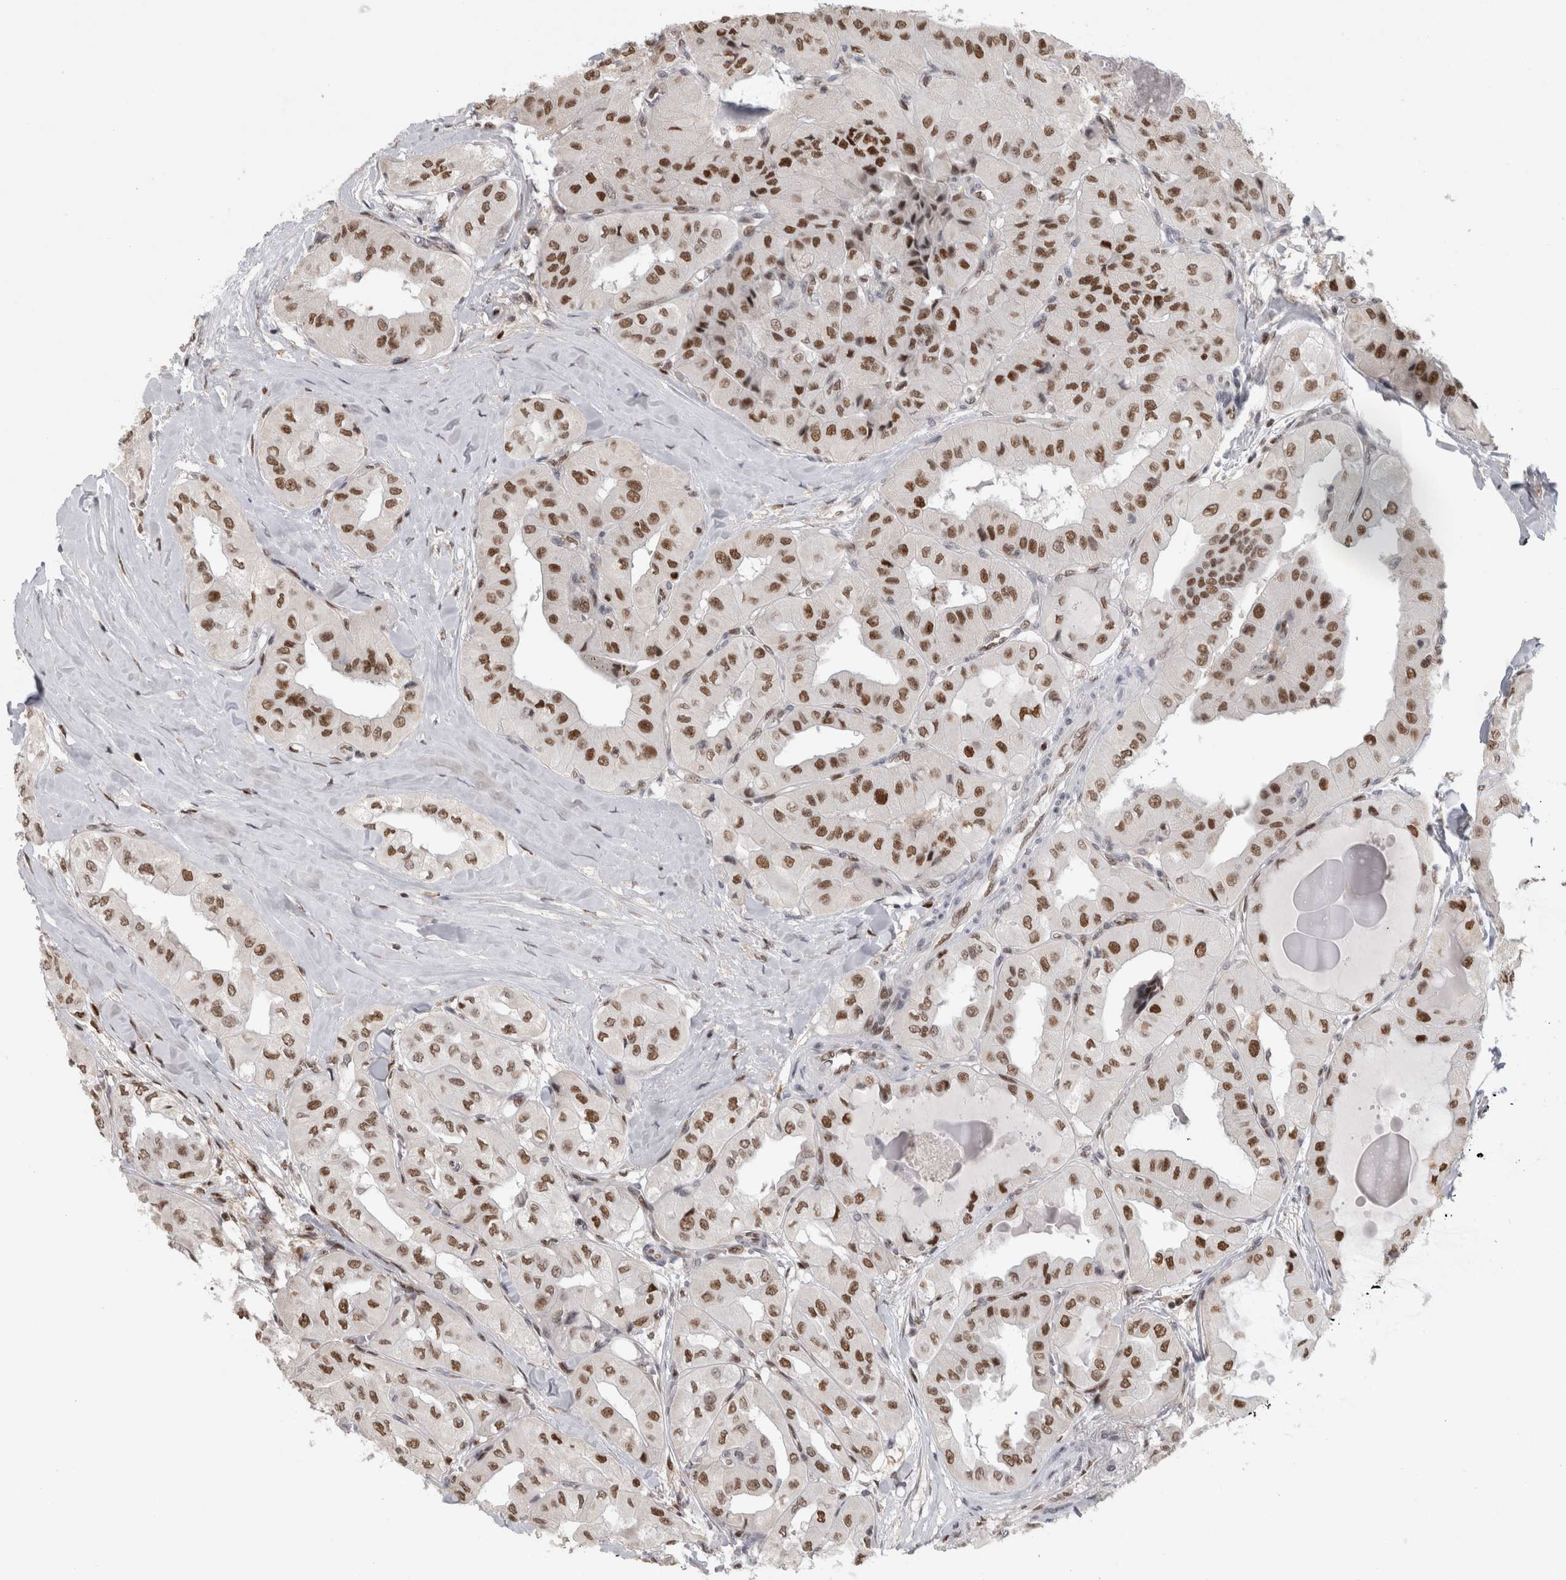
{"staining": {"intensity": "strong", "quantity": ">75%", "location": "nuclear"}, "tissue": "thyroid cancer", "cell_type": "Tumor cells", "image_type": "cancer", "snomed": [{"axis": "morphology", "description": "Papillary adenocarcinoma, NOS"}, {"axis": "topography", "description": "Thyroid gland"}], "caption": "Approximately >75% of tumor cells in human thyroid cancer (papillary adenocarcinoma) exhibit strong nuclear protein expression as visualized by brown immunohistochemical staining.", "gene": "SRARP", "patient": {"sex": "female", "age": 59}}